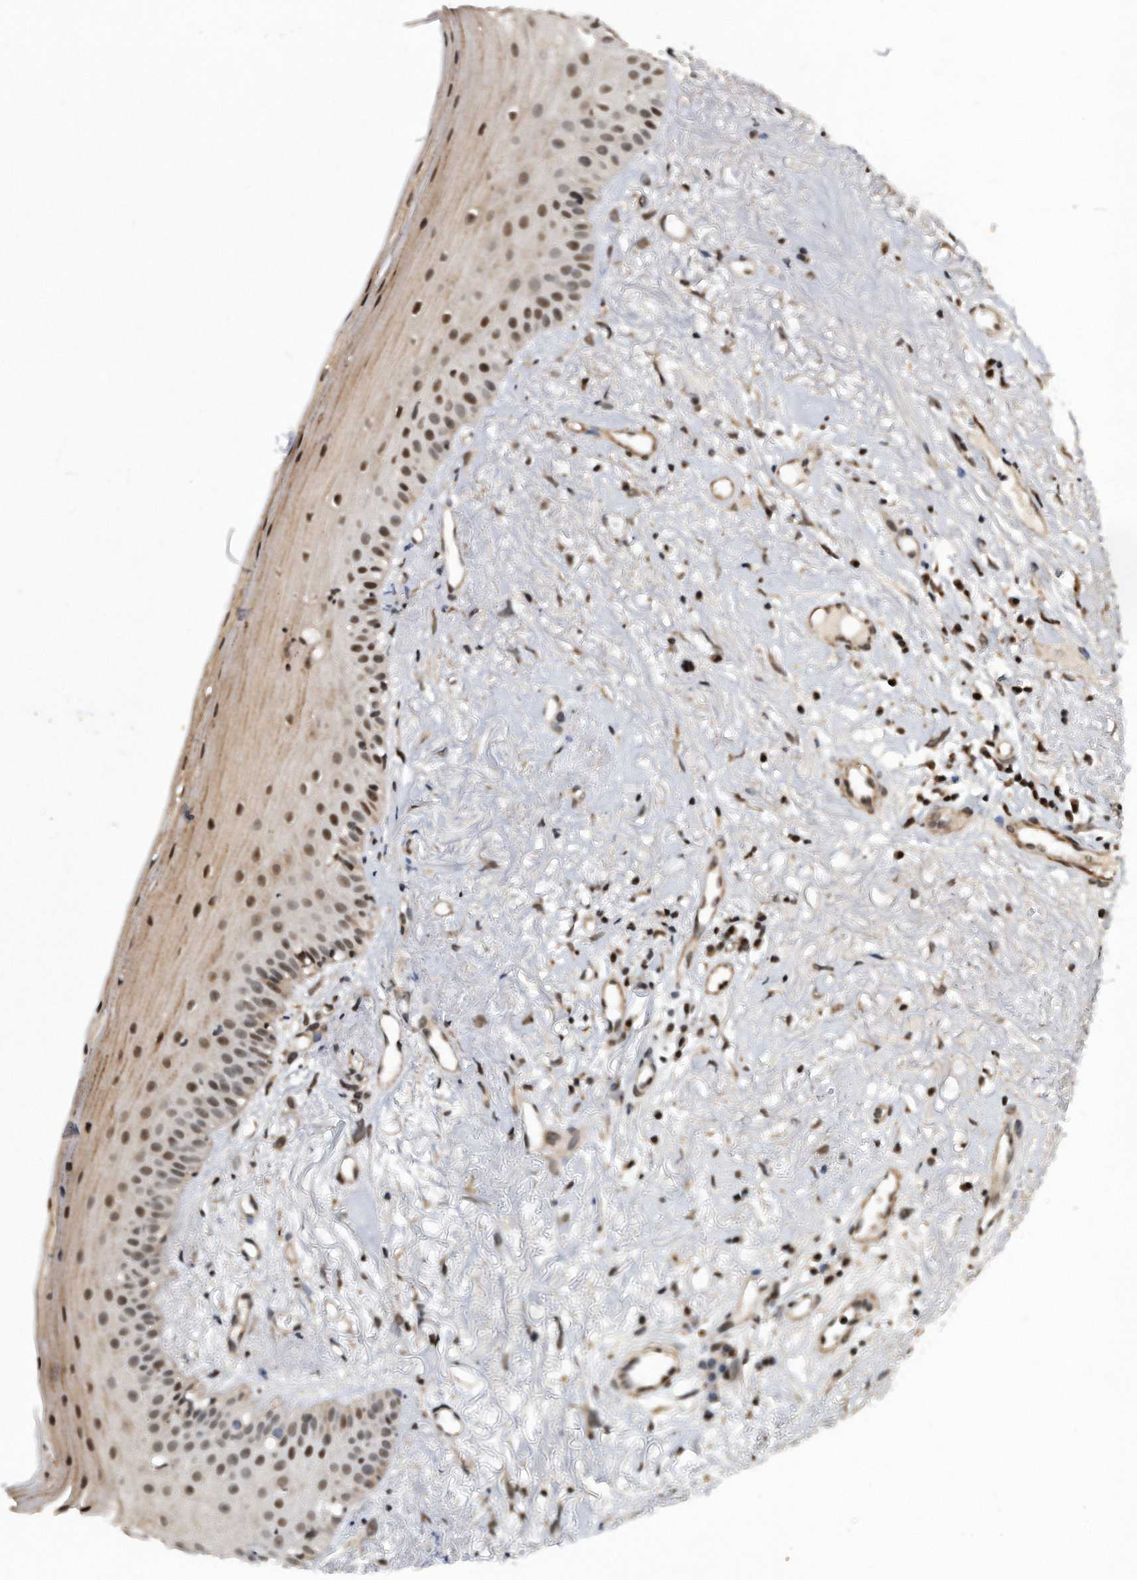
{"staining": {"intensity": "moderate", "quantity": "25%-75%", "location": "cytoplasmic/membranous,nuclear"}, "tissue": "oral mucosa", "cell_type": "Squamous epithelial cells", "image_type": "normal", "snomed": [{"axis": "morphology", "description": "Normal tissue, NOS"}, {"axis": "topography", "description": "Oral tissue"}], "caption": "High-power microscopy captured an immunohistochemistry (IHC) micrograph of benign oral mucosa, revealing moderate cytoplasmic/membranous,nuclear positivity in approximately 25%-75% of squamous epithelial cells.", "gene": "DUSP22", "patient": {"sex": "female", "age": 63}}